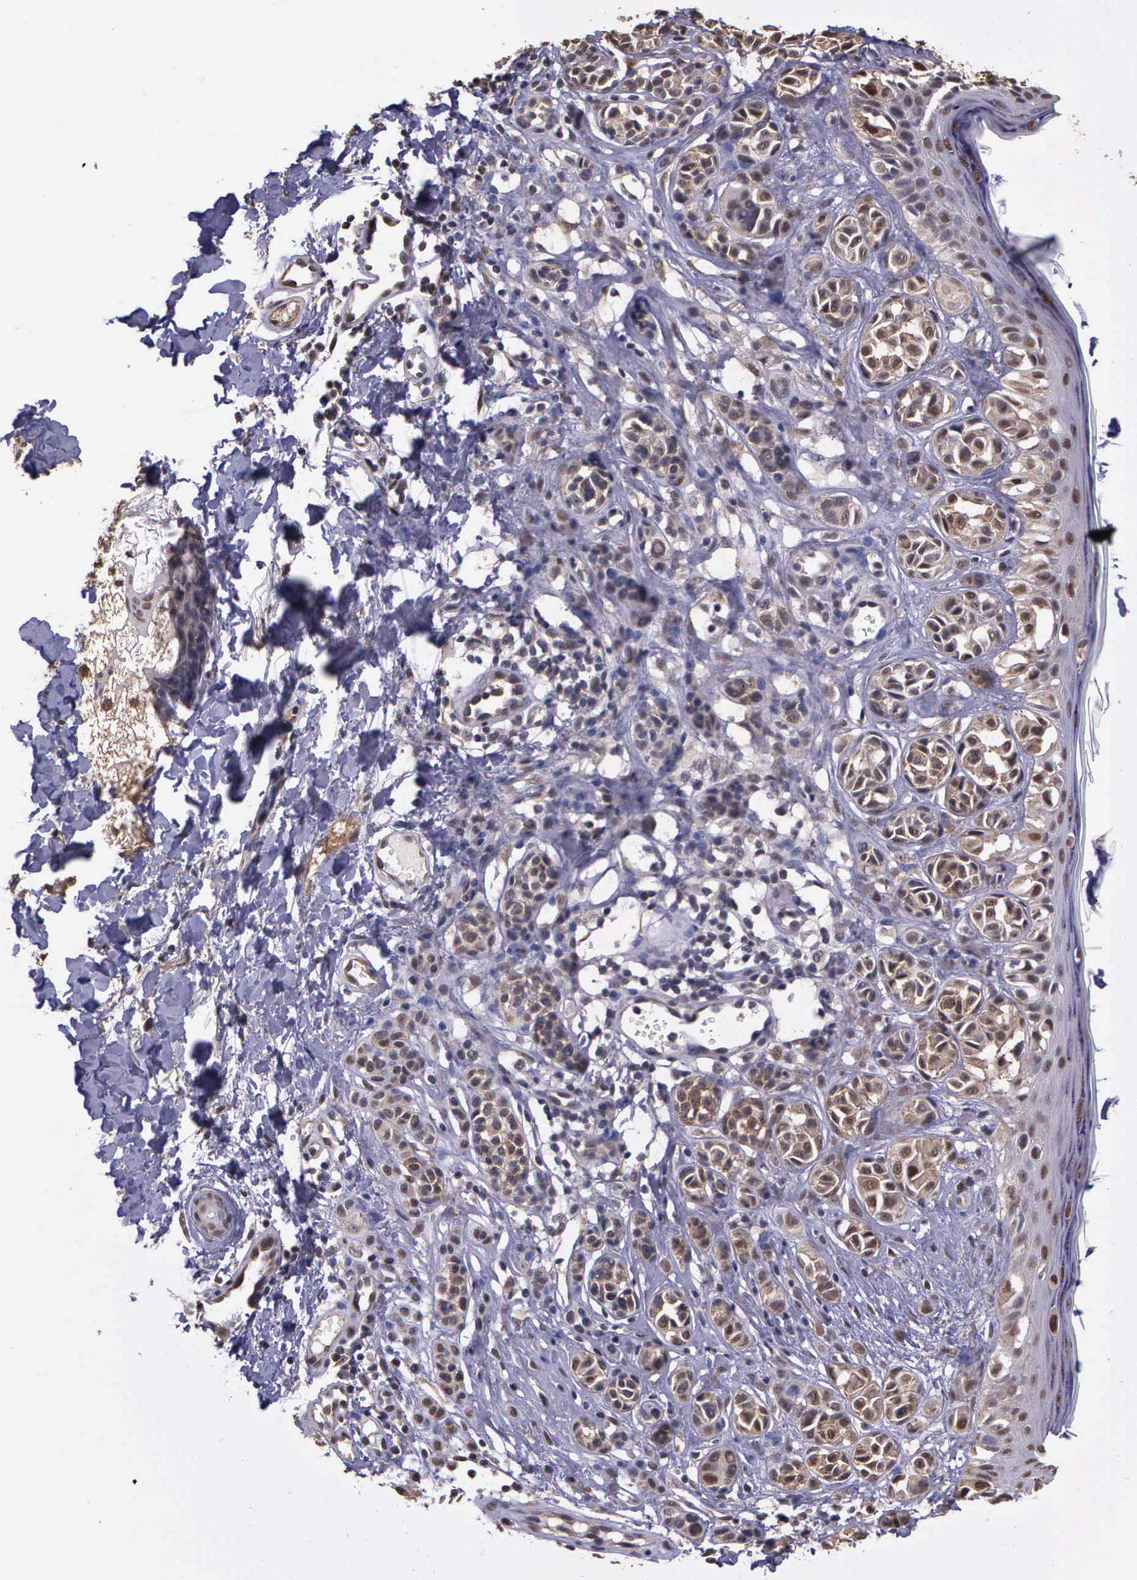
{"staining": {"intensity": "moderate", "quantity": ">75%", "location": "cytoplasmic/membranous,nuclear"}, "tissue": "melanoma", "cell_type": "Tumor cells", "image_type": "cancer", "snomed": [{"axis": "morphology", "description": "Malignant melanoma, NOS"}, {"axis": "topography", "description": "Skin"}], "caption": "This micrograph displays malignant melanoma stained with immunohistochemistry to label a protein in brown. The cytoplasmic/membranous and nuclear of tumor cells show moderate positivity for the protein. Nuclei are counter-stained blue.", "gene": "PSMC1", "patient": {"sex": "male", "age": 40}}